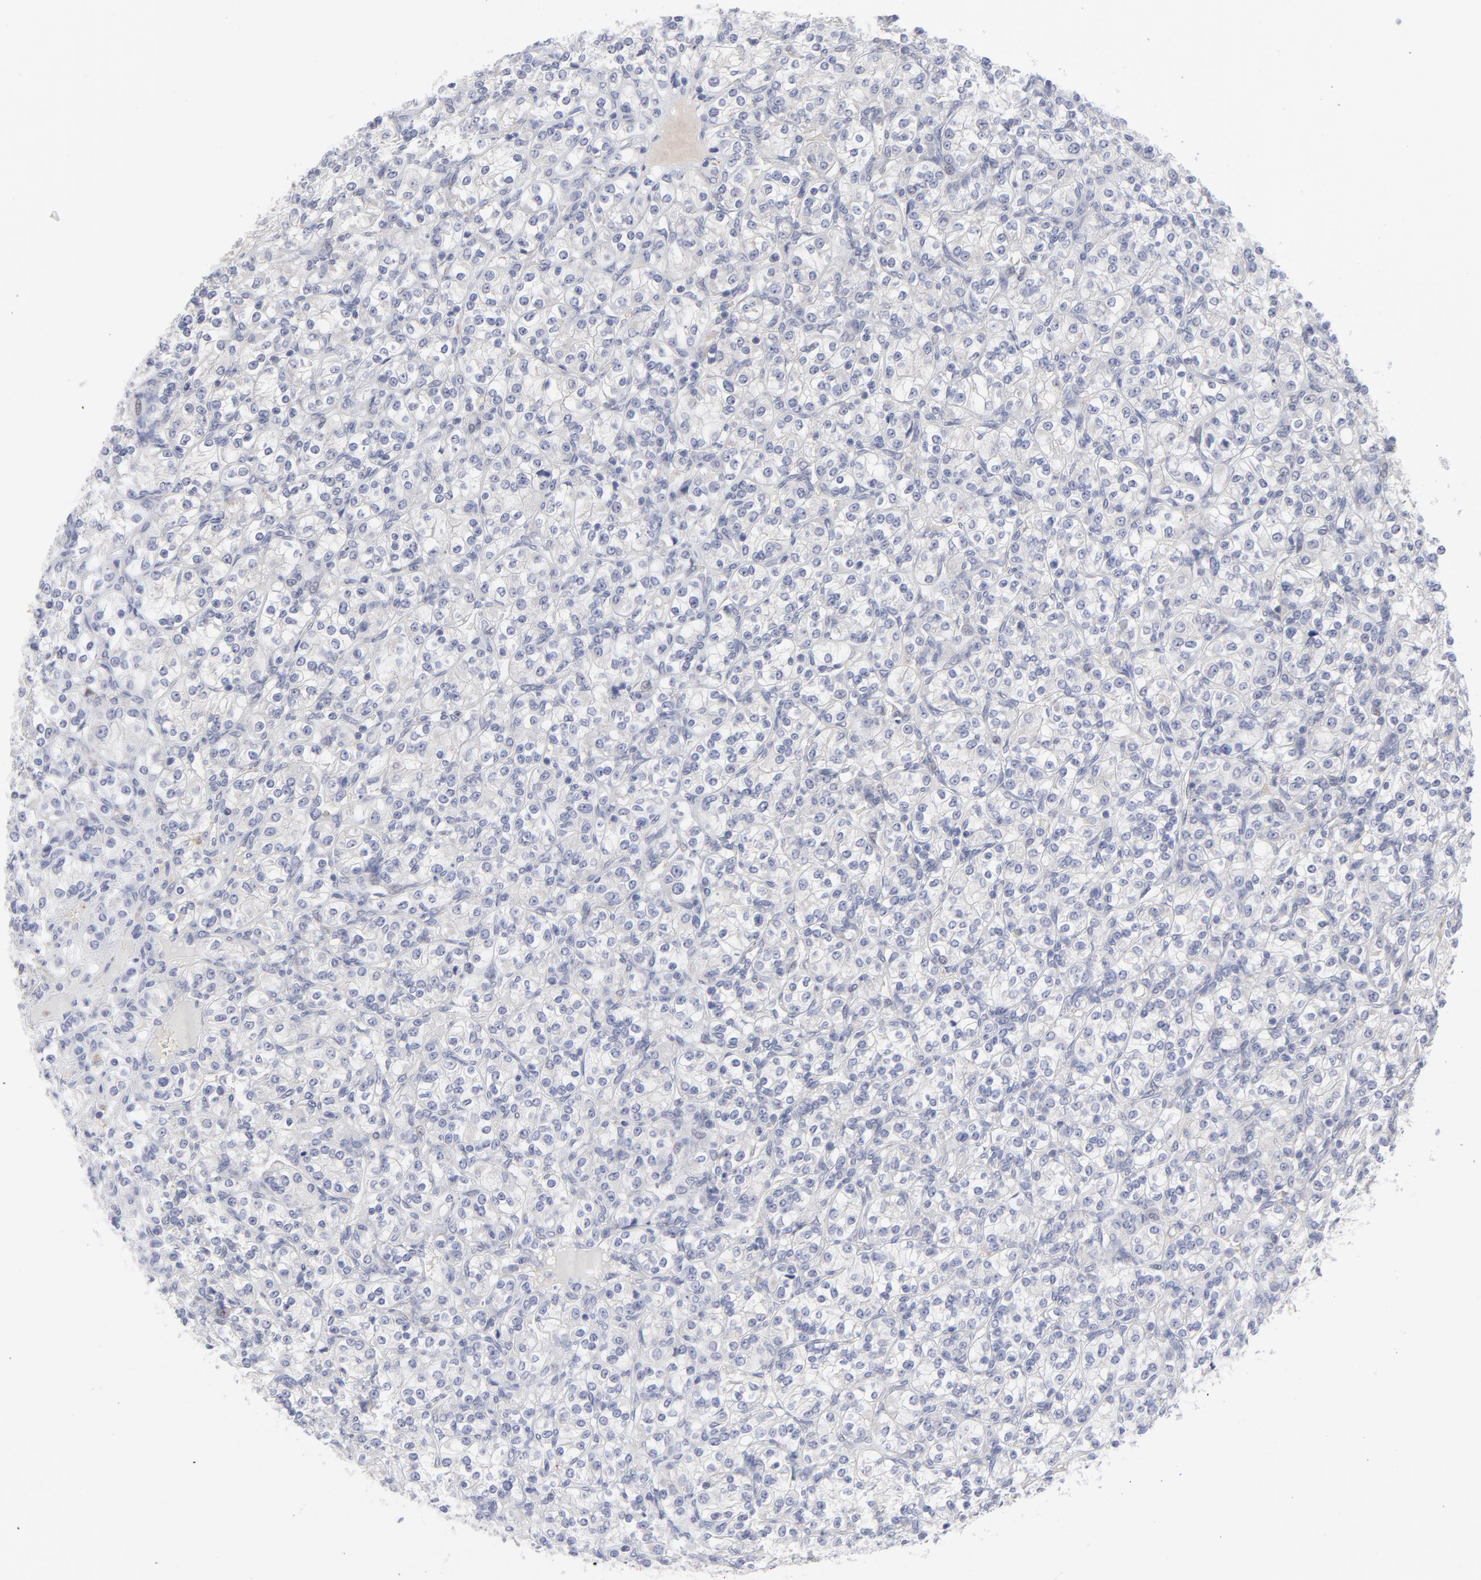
{"staining": {"intensity": "negative", "quantity": "none", "location": "none"}, "tissue": "renal cancer", "cell_type": "Tumor cells", "image_type": "cancer", "snomed": [{"axis": "morphology", "description": "Adenocarcinoma, NOS"}, {"axis": "topography", "description": "Kidney"}], "caption": "Tumor cells are negative for protein expression in human renal adenocarcinoma. (DAB immunohistochemistry visualized using brightfield microscopy, high magnification).", "gene": "RPS24", "patient": {"sex": "male", "age": 77}}